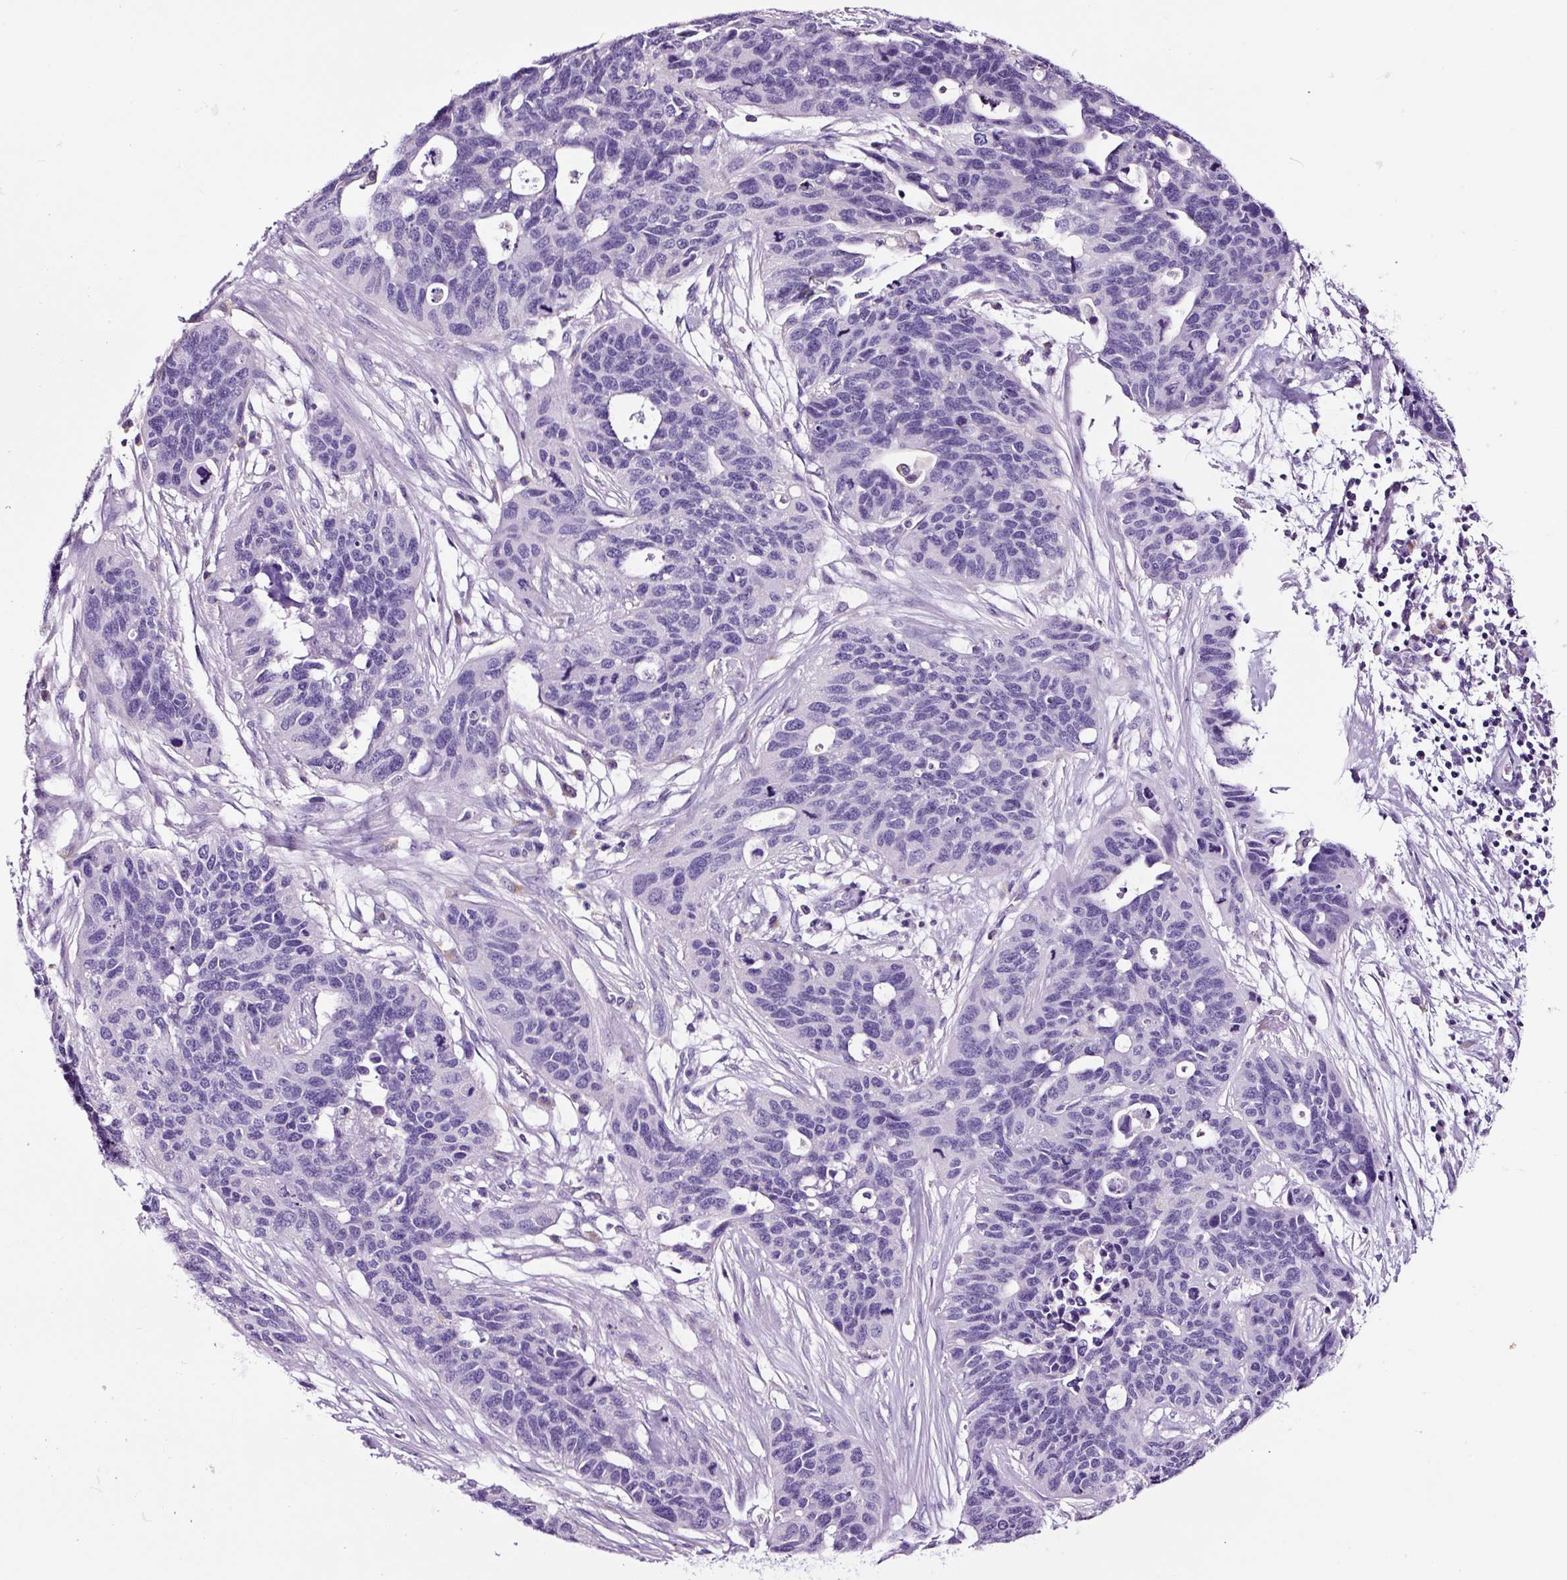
{"staining": {"intensity": "negative", "quantity": "none", "location": "none"}, "tissue": "ovarian cancer", "cell_type": "Tumor cells", "image_type": "cancer", "snomed": [{"axis": "morphology", "description": "Cystadenocarcinoma, serous, NOS"}, {"axis": "topography", "description": "Ovary"}], "caption": "Human serous cystadenocarcinoma (ovarian) stained for a protein using IHC displays no expression in tumor cells.", "gene": "FBXL7", "patient": {"sex": "female", "age": 64}}